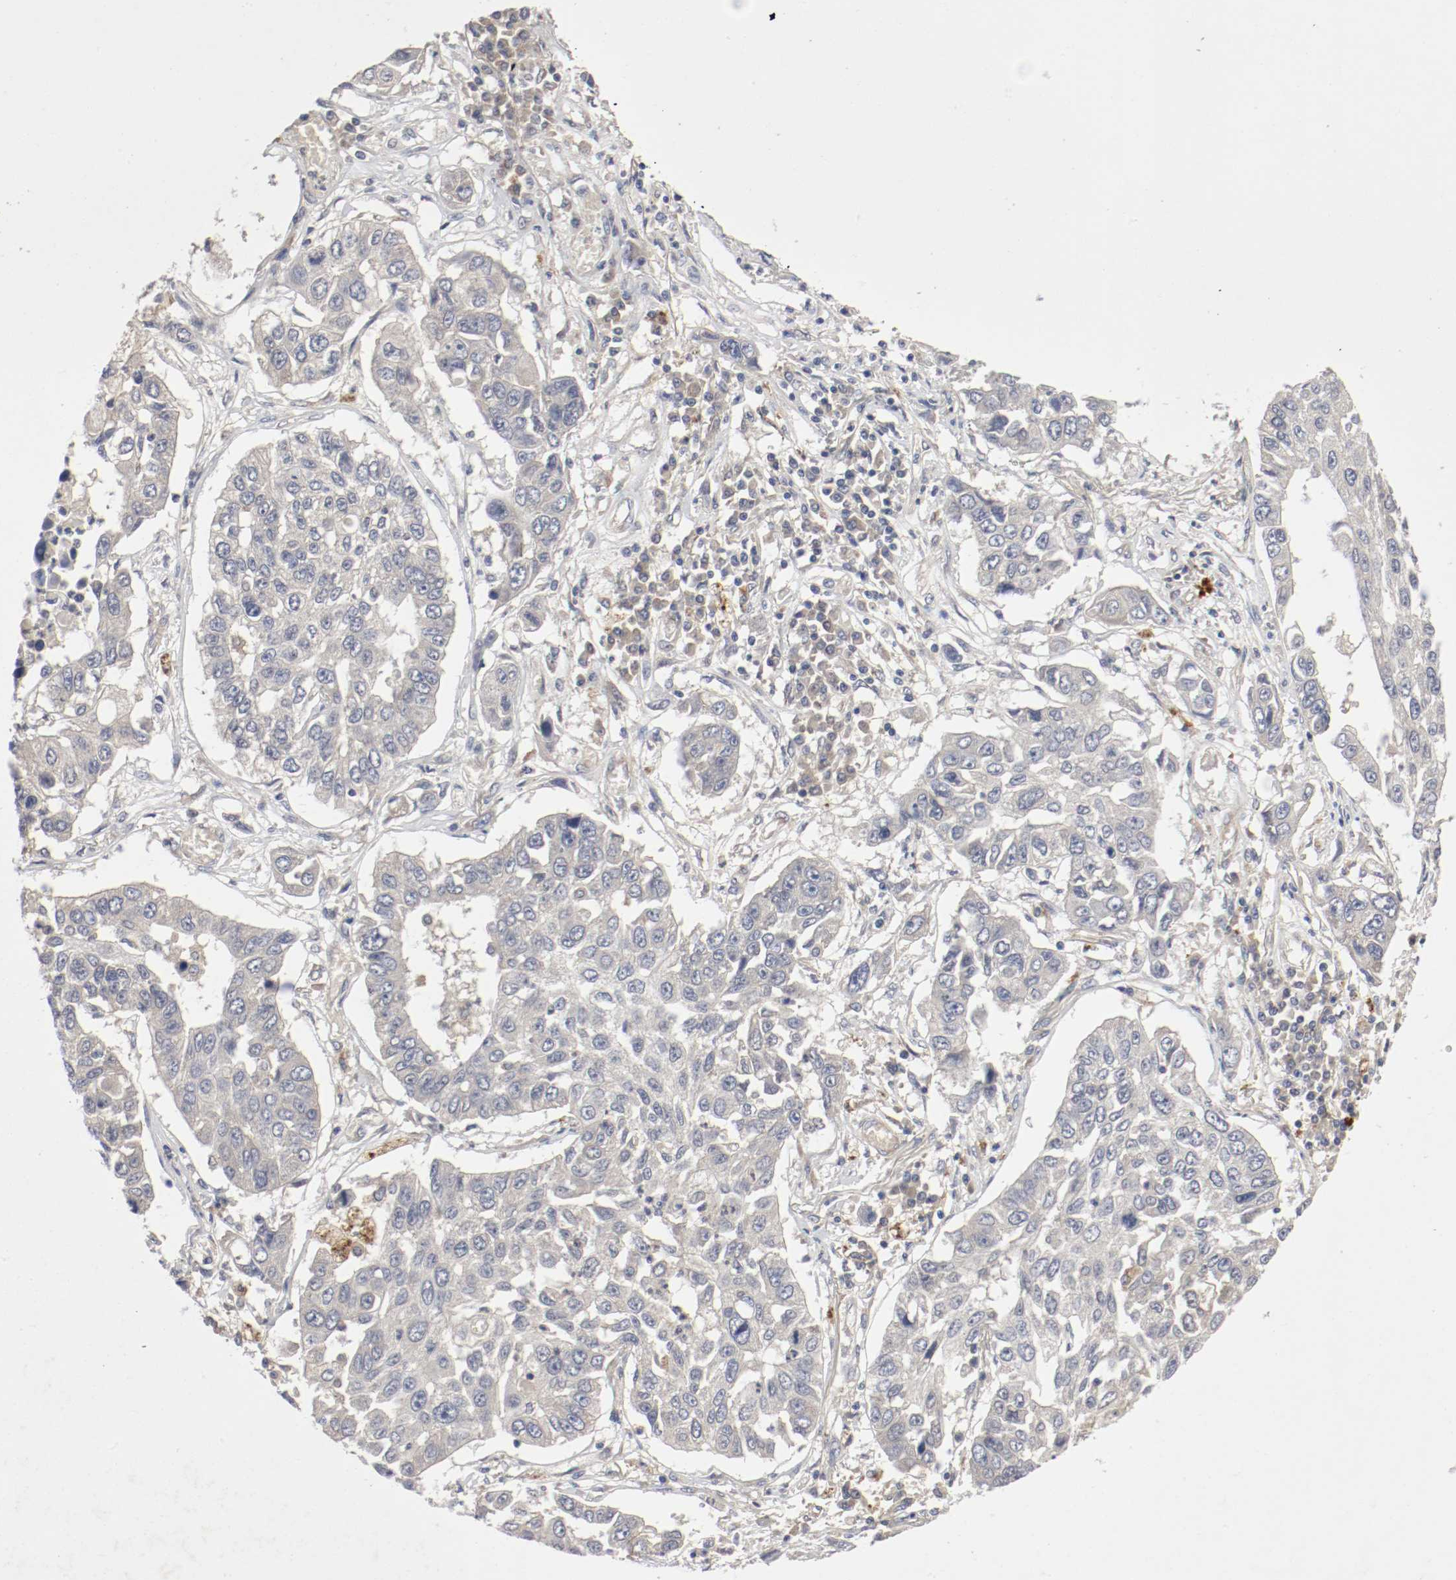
{"staining": {"intensity": "weak", "quantity": "<25%", "location": "cytoplasmic/membranous"}, "tissue": "lung cancer", "cell_type": "Tumor cells", "image_type": "cancer", "snomed": [{"axis": "morphology", "description": "Squamous cell carcinoma, NOS"}, {"axis": "topography", "description": "Lung"}], "caption": "The photomicrograph shows no staining of tumor cells in lung squamous cell carcinoma. (Brightfield microscopy of DAB (3,3'-diaminobenzidine) IHC at high magnification).", "gene": "REN", "patient": {"sex": "male", "age": 71}}